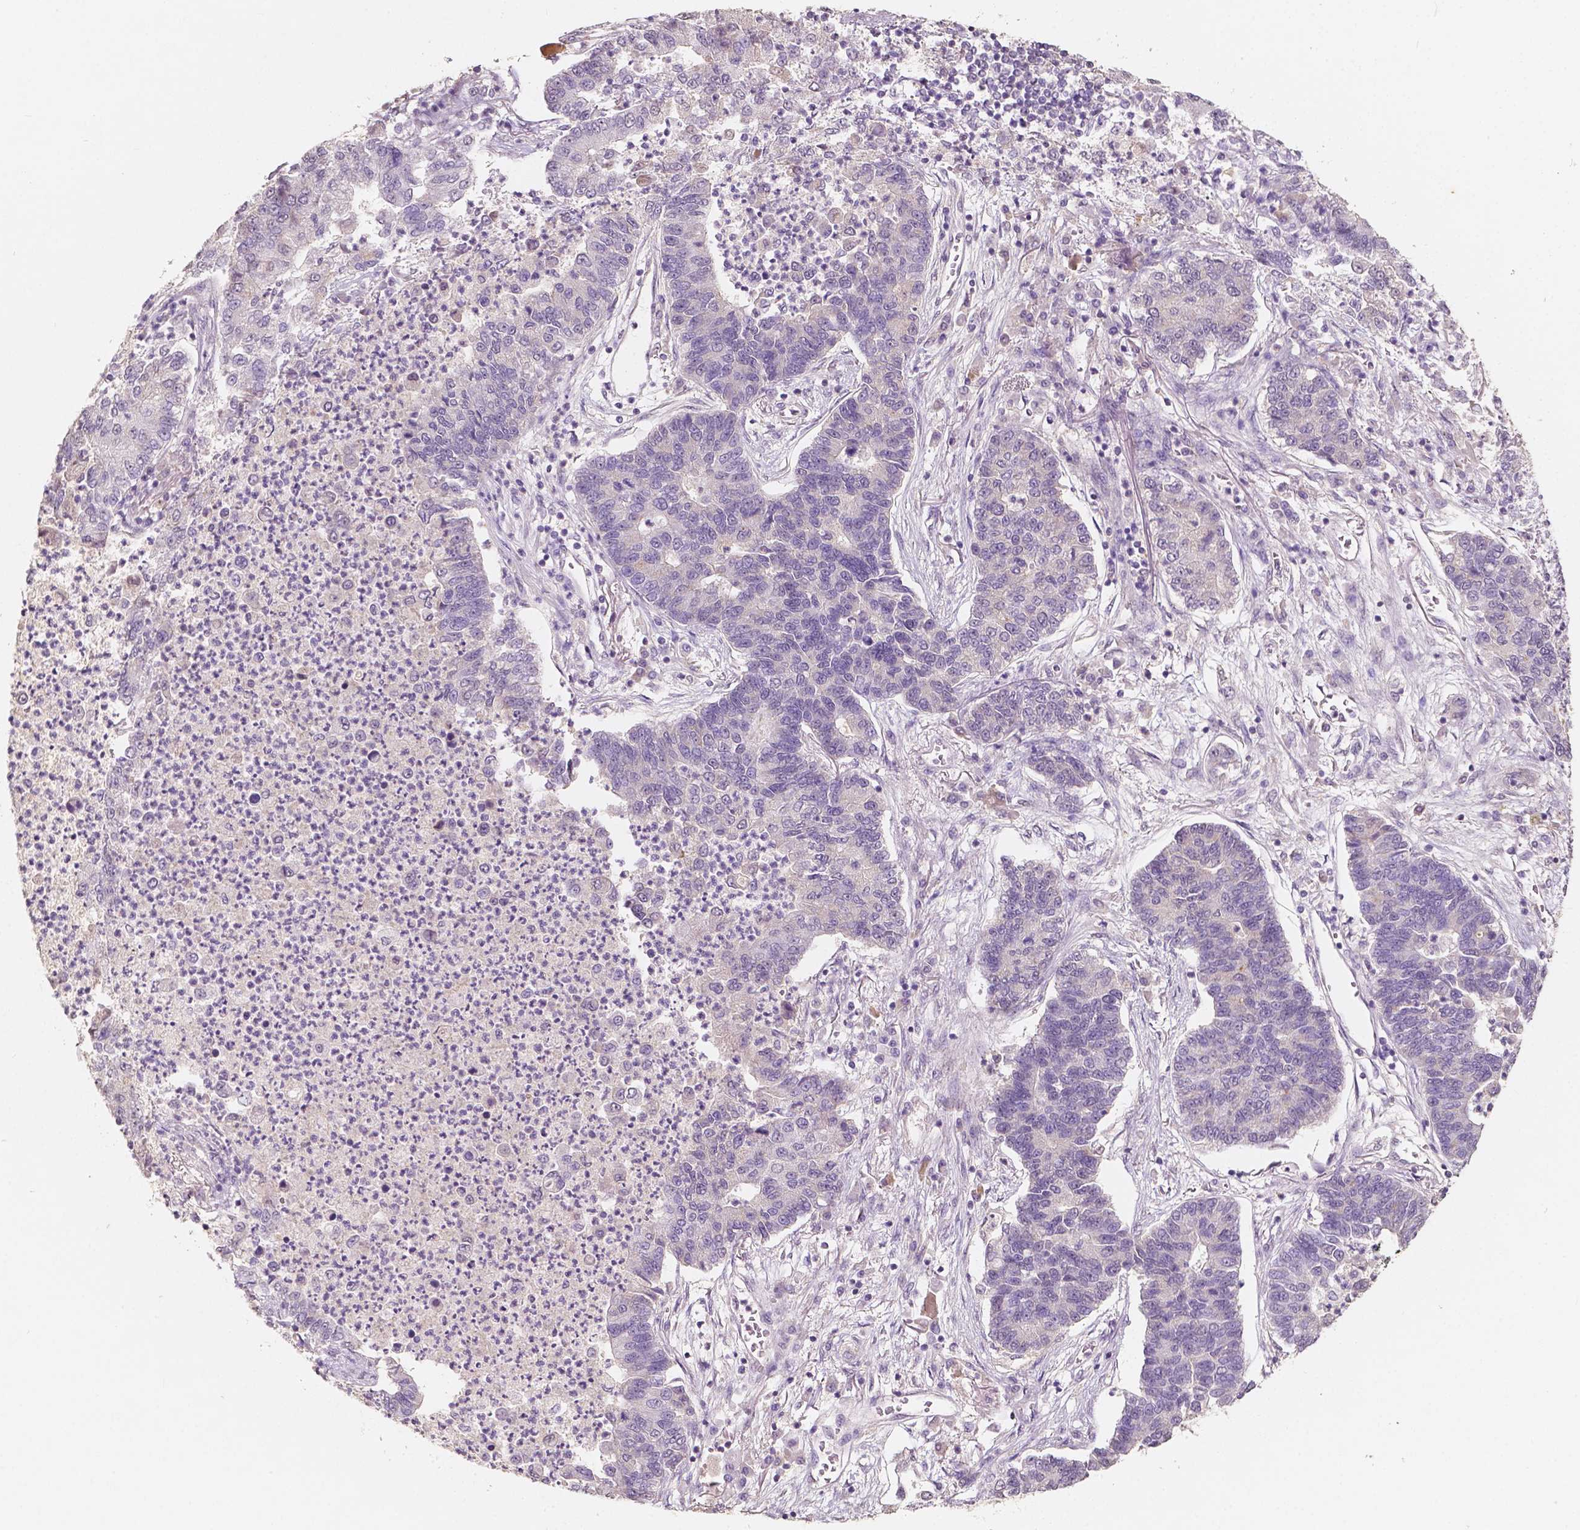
{"staining": {"intensity": "negative", "quantity": "none", "location": "none"}, "tissue": "lung cancer", "cell_type": "Tumor cells", "image_type": "cancer", "snomed": [{"axis": "morphology", "description": "Adenocarcinoma, NOS"}, {"axis": "topography", "description": "Lung"}], "caption": "The micrograph exhibits no significant staining in tumor cells of adenocarcinoma (lung). (DAB (3,3'-diaminobenzidine) immunohistochemistry, high magnification).", "gene": "SOX15", "patient": {"sex": "female", "age": 57}}